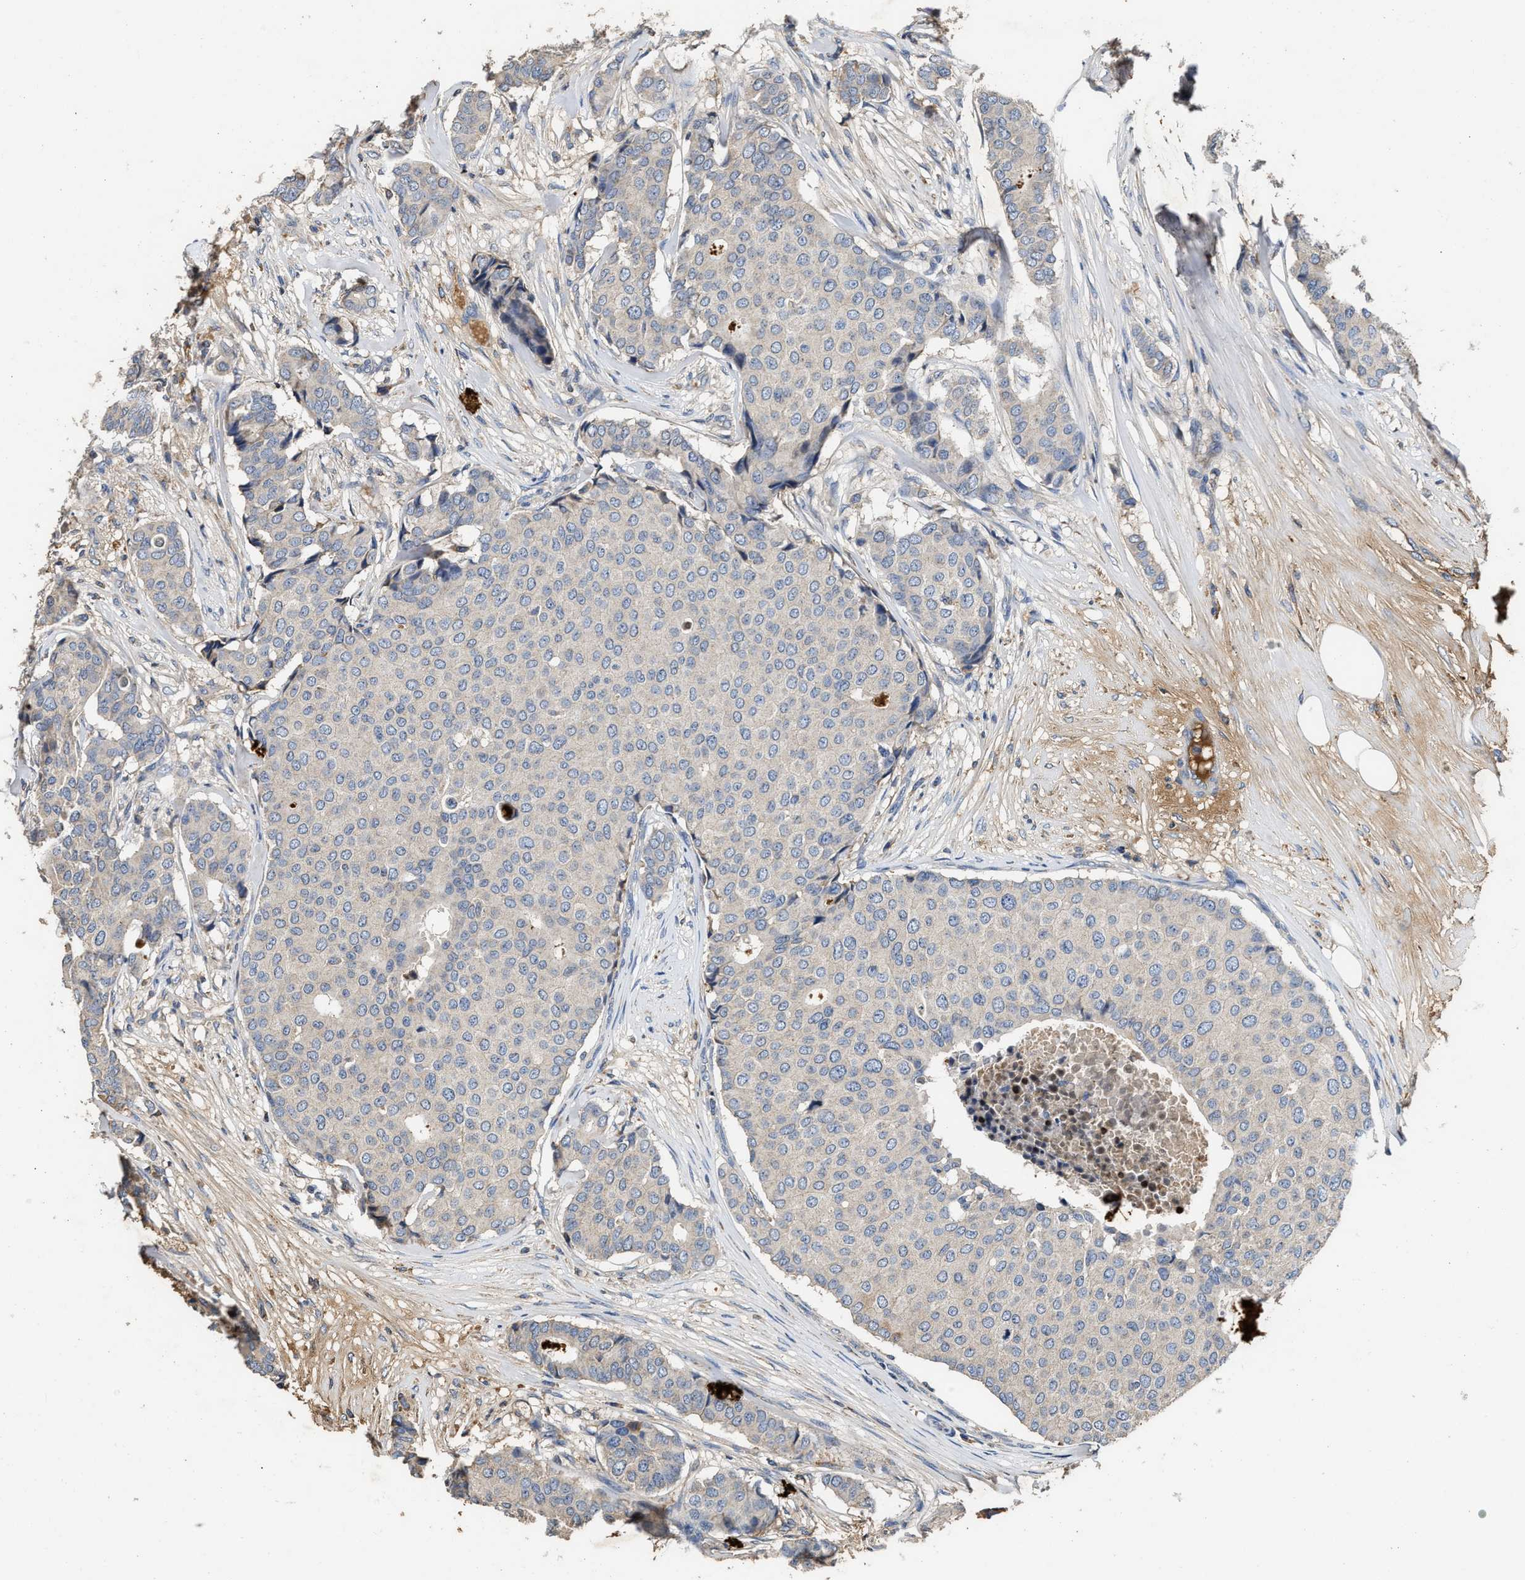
{"staining": {"intensity": "negative", "quantity": "none", "location": "none"}, "tissue": "breast cancer", "cell_type": "Tumor cells", "image_type": "cancer", "snomed": [{"axis": "morphology", "description": "Duct carcinoma"}, {"axis": "topography", "description": "Breast"}], "caption": "Image shows no protein positivity in tumor cells of breast infiltrating ductal carcinoma tissue.", "gene": "C3", "patient": {"sex": "female", "age": 75}}